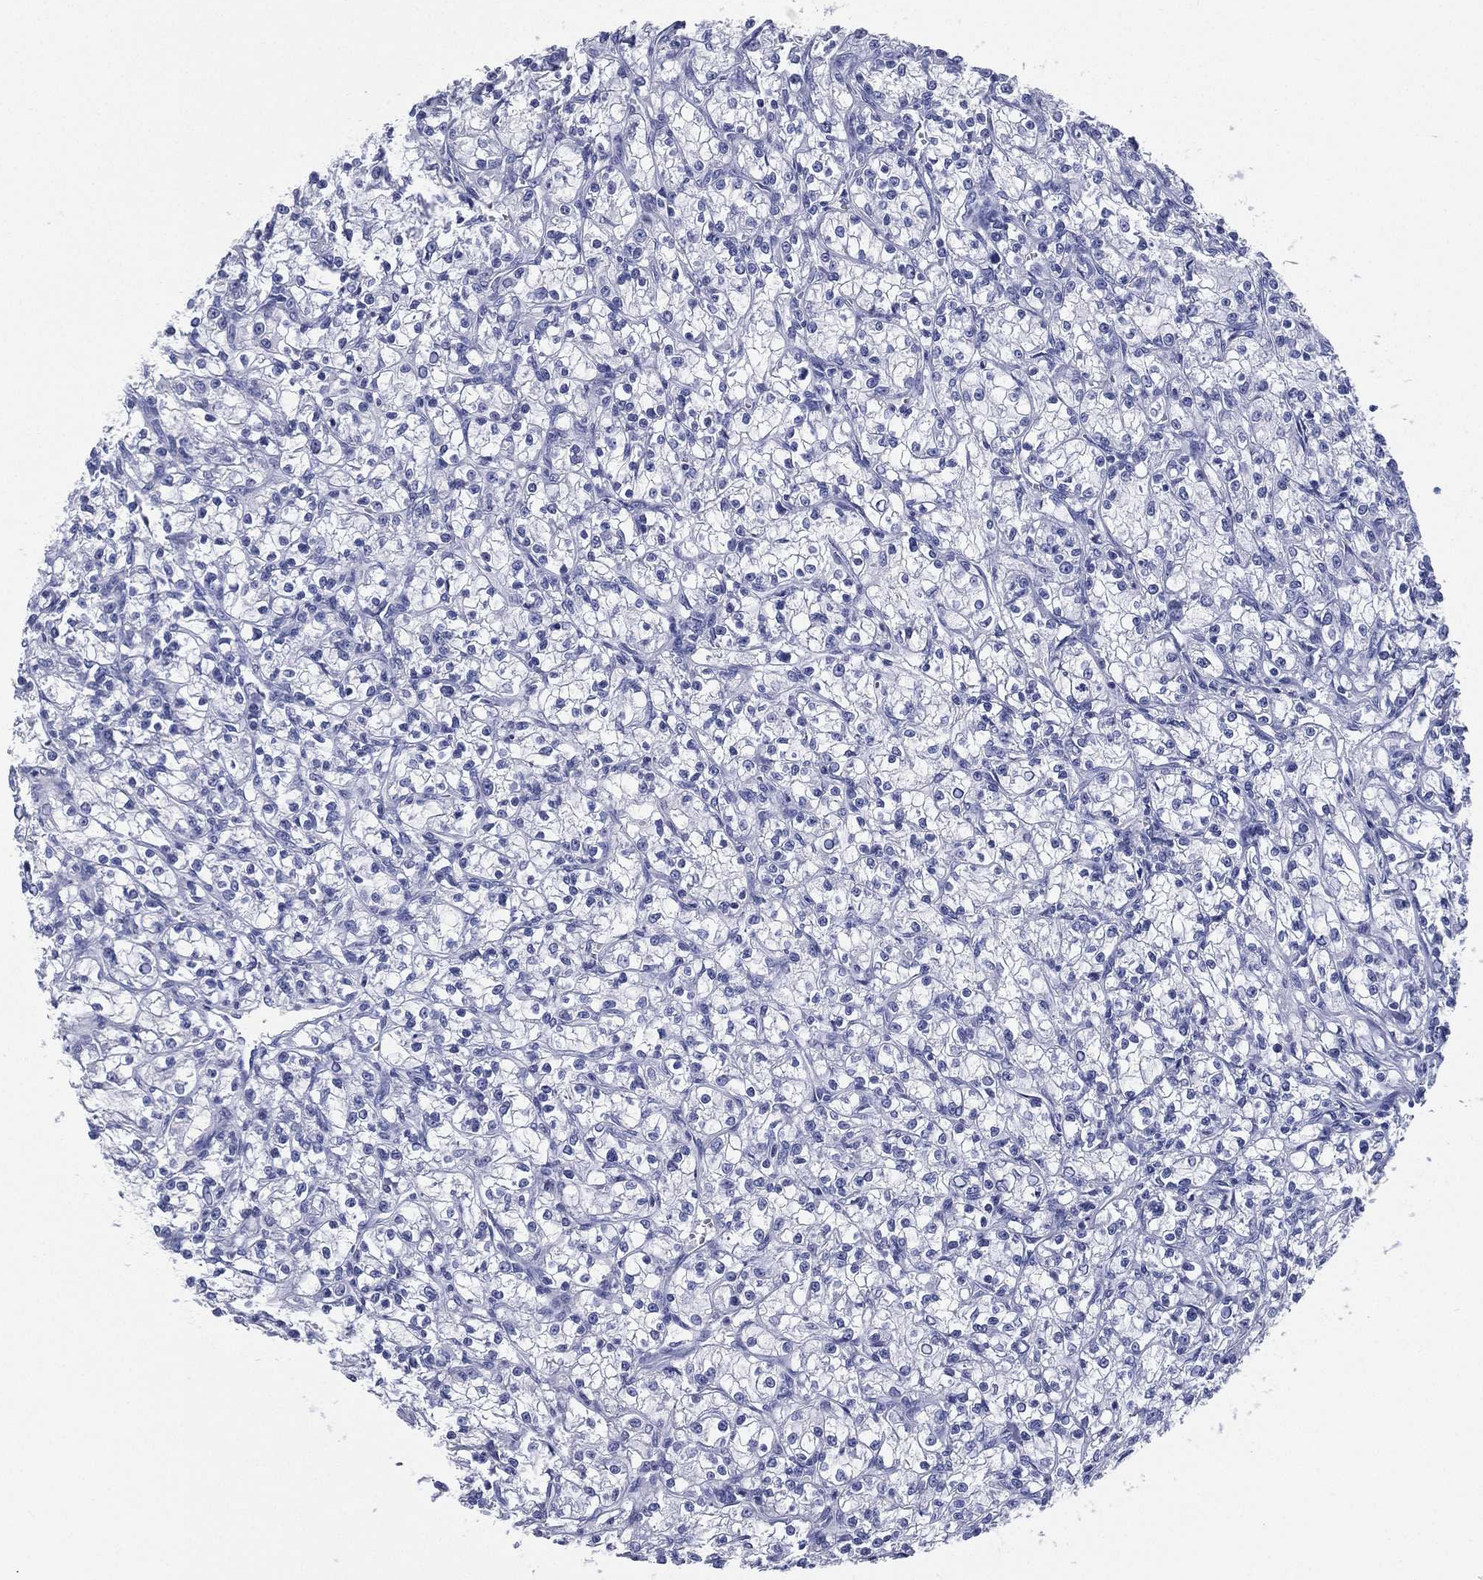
{"staining": {"intensity": "negative", "quantity": "none", "location": "none"}, "tissue": "renal cancer", "cell_type": "Tumor cells", "image_type": "cancer", "snomed": [{"axis": "morphology", "description": "Adenocarcinoma, NOS"}, {"axis": "topography", "description": "Kidney"}], "caption": "Tumor cells show no significant protein expression in renal cancer (adenocarcinoma). (DAB immunohistochemistry (IHC) with hematoxylin counter stain).", "gene": "RSPH4A", "patient": {"sex": "female", "age": 59}}